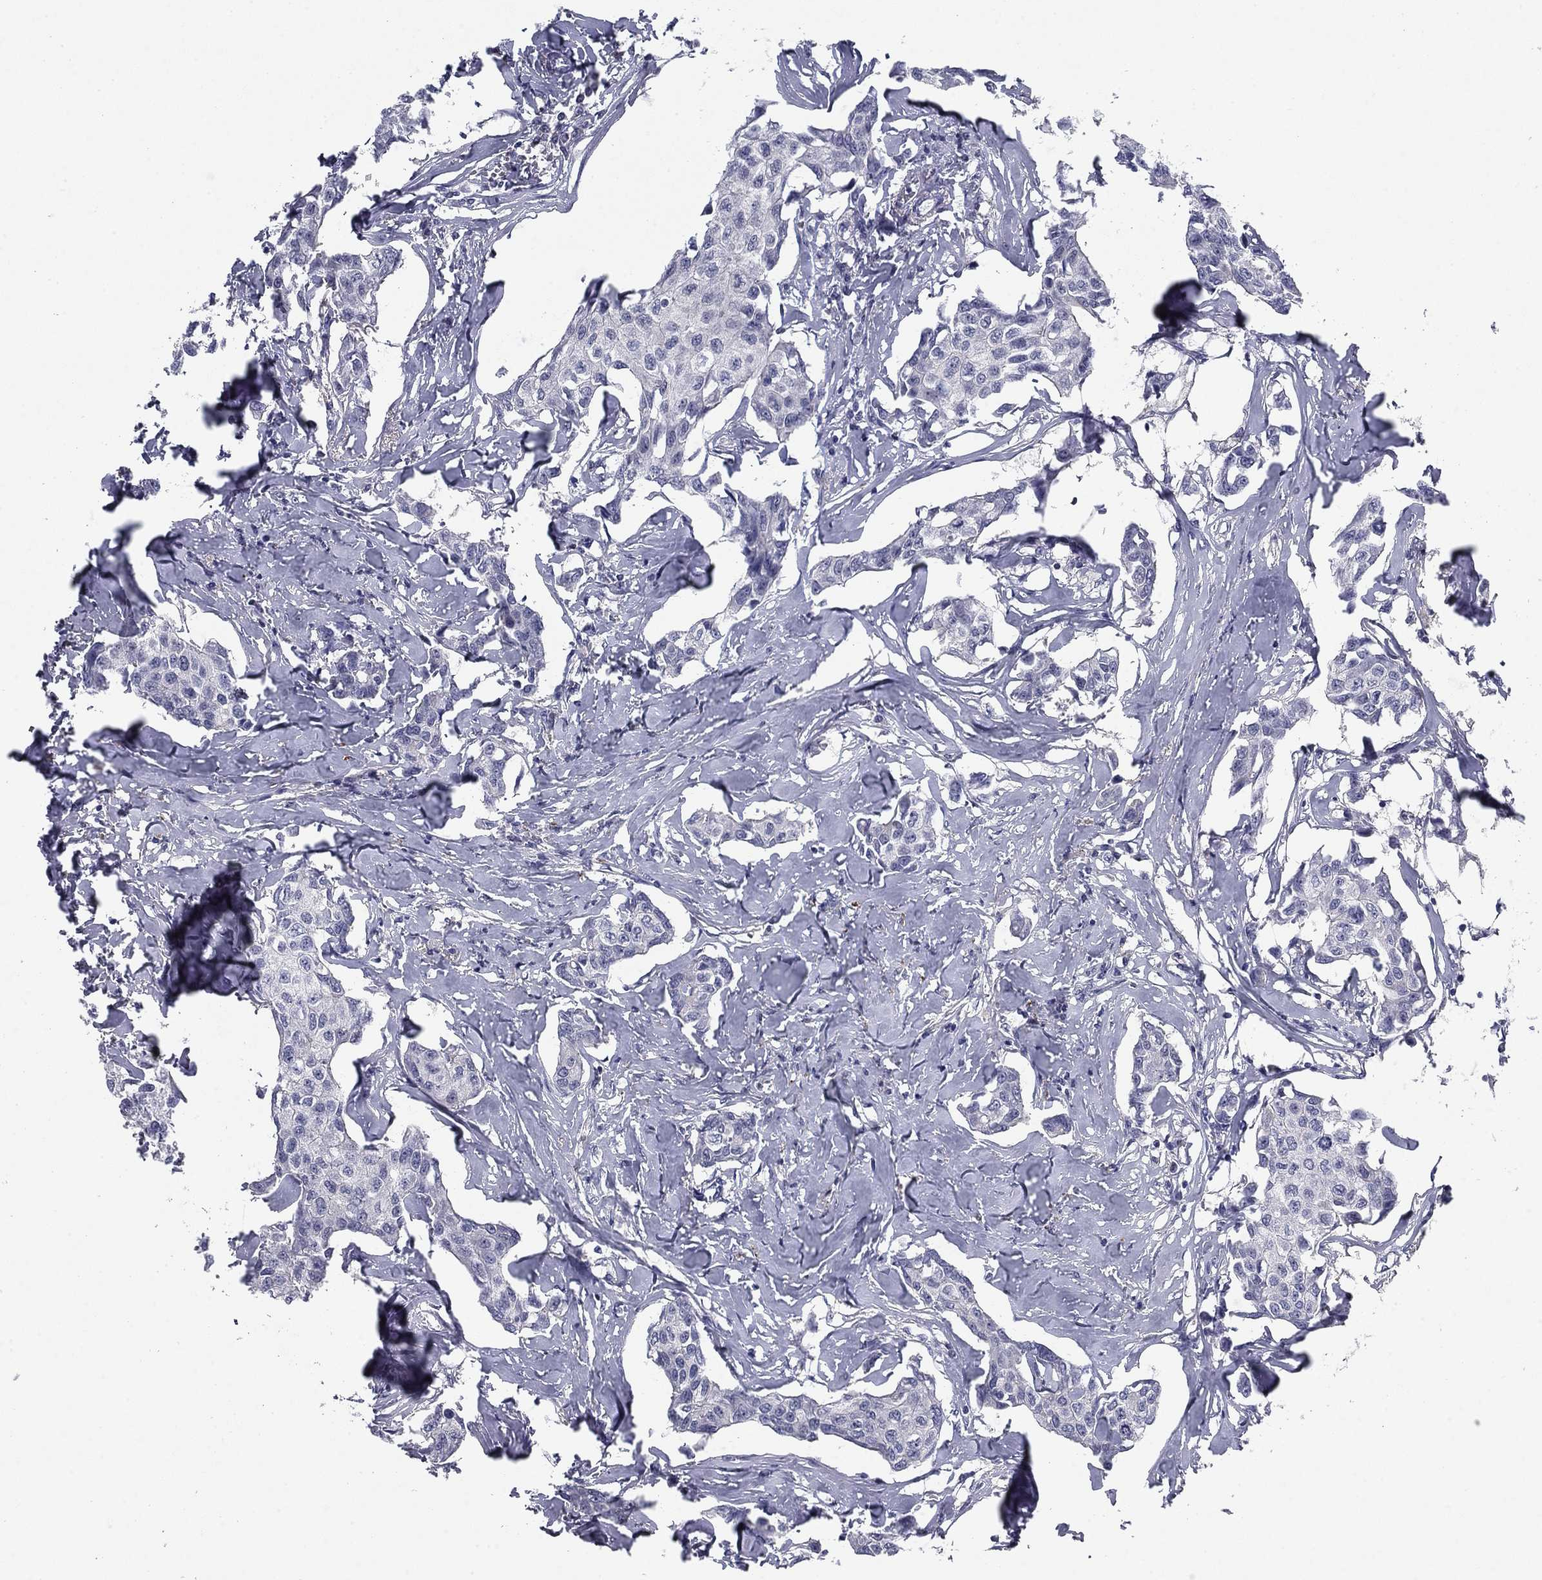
{"staining": {"intensity": "negative", "quantity": "none", "location": "none"}, "tissue": "breast cancer", "cell_type": "Tumor cells", "image_type": "cancer", "snomed": [{"axis": "morphology", "description": "Duct carcinoma"}, {"axis": "topography", "description": "Breast"}], "caption": "A micrograph of breast intraductal carcinoma stained for a protein shows no brown staining in tumor cells. The staining is performed using DAB brown chromogen with nuclei counter-stained in using hematoxylin.", "gene": "REXO5", "patient": {"sex": "female", "age": 80}}